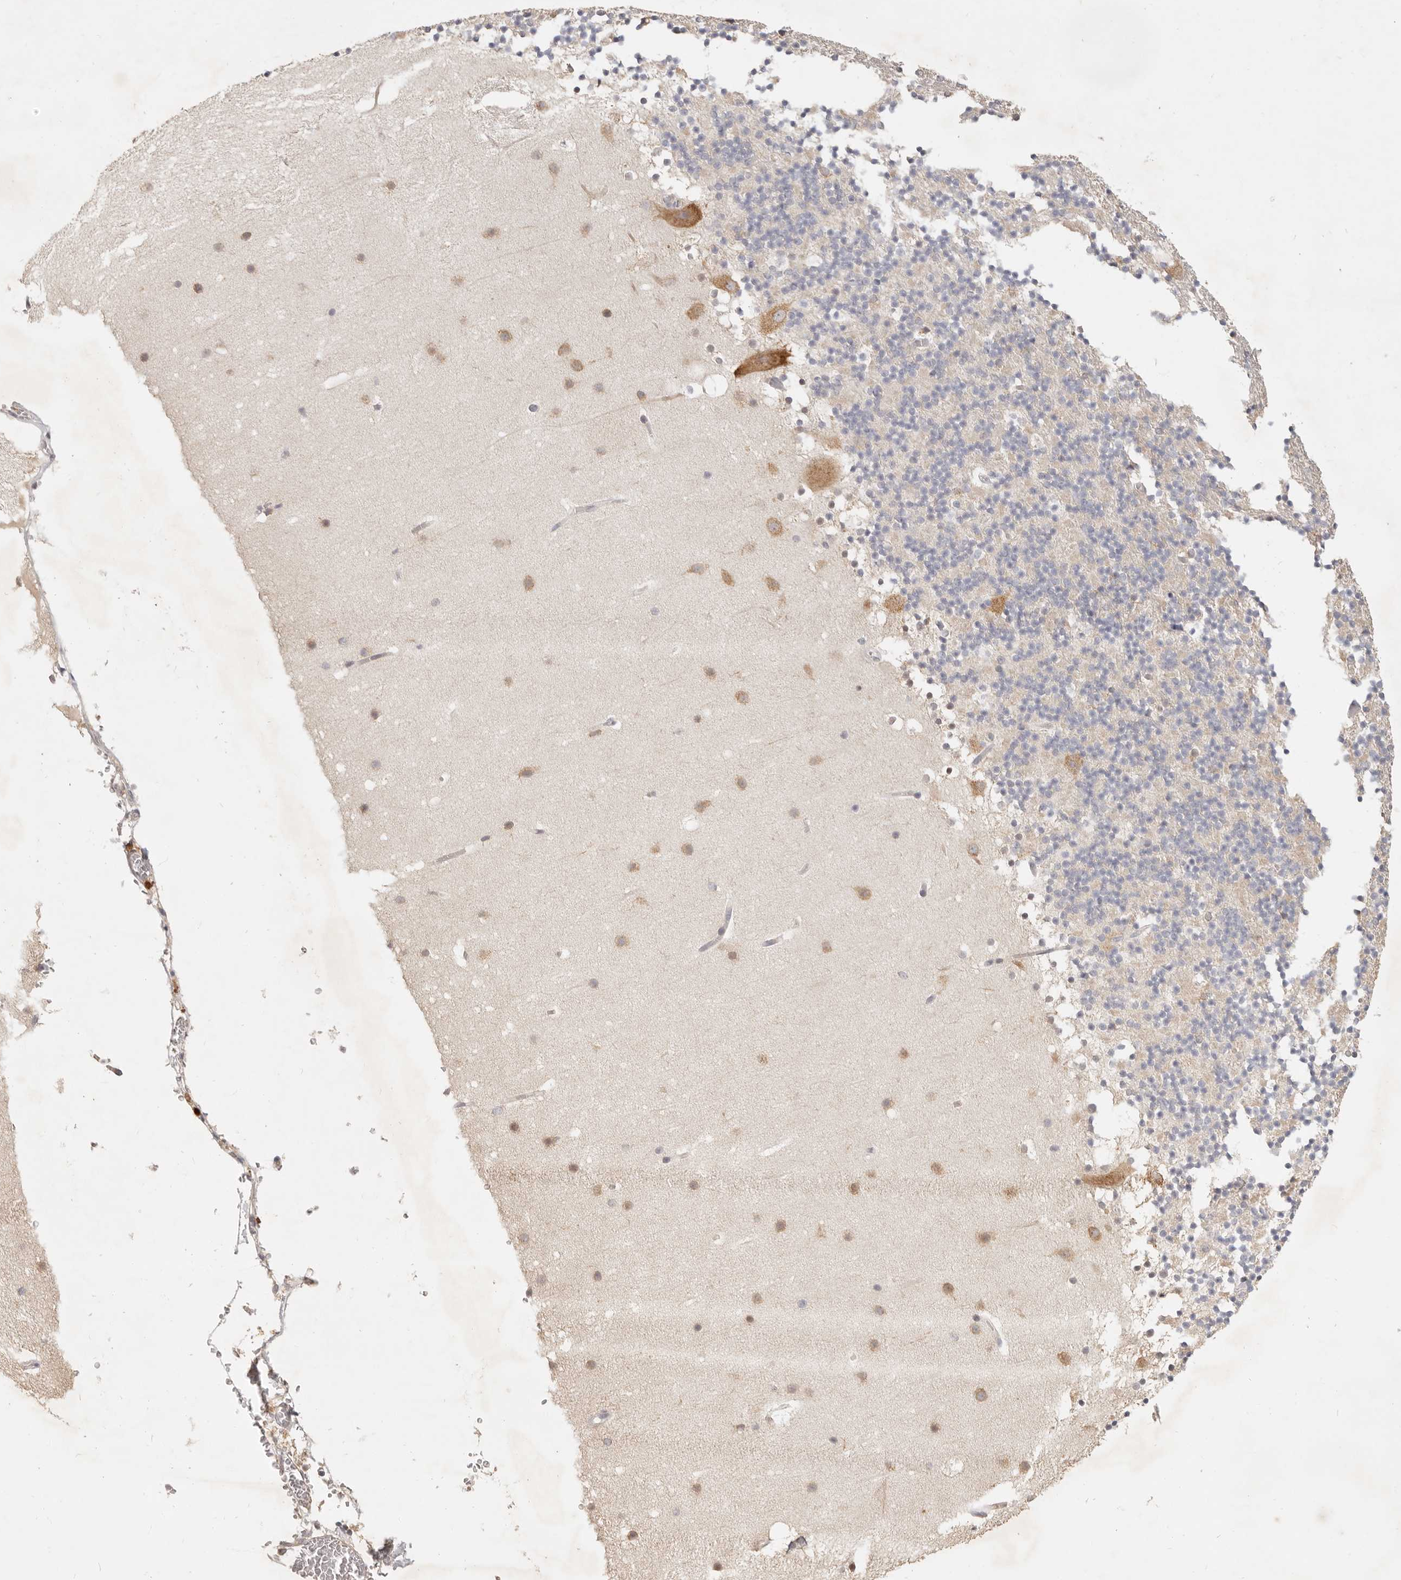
{"staining": {"intensity": "negative", "quantity": "none", "location": "none"}, "tissue": "cerebellum", "cell_type": "Cells in granular layer", "image_type": "normal", "snomed": [{"axis": "morphology", "description": "Normal tissue, NOS"}, {"axis": "topography", "description": "Cerebellum"}], "caption": "High power microscopy image of an IHC histopathology image of normal cerebellum, revealing no significant staining in cells in granular layer.", "gene": "PABPC4", "patient": {"sex": "male", "age": 57}}